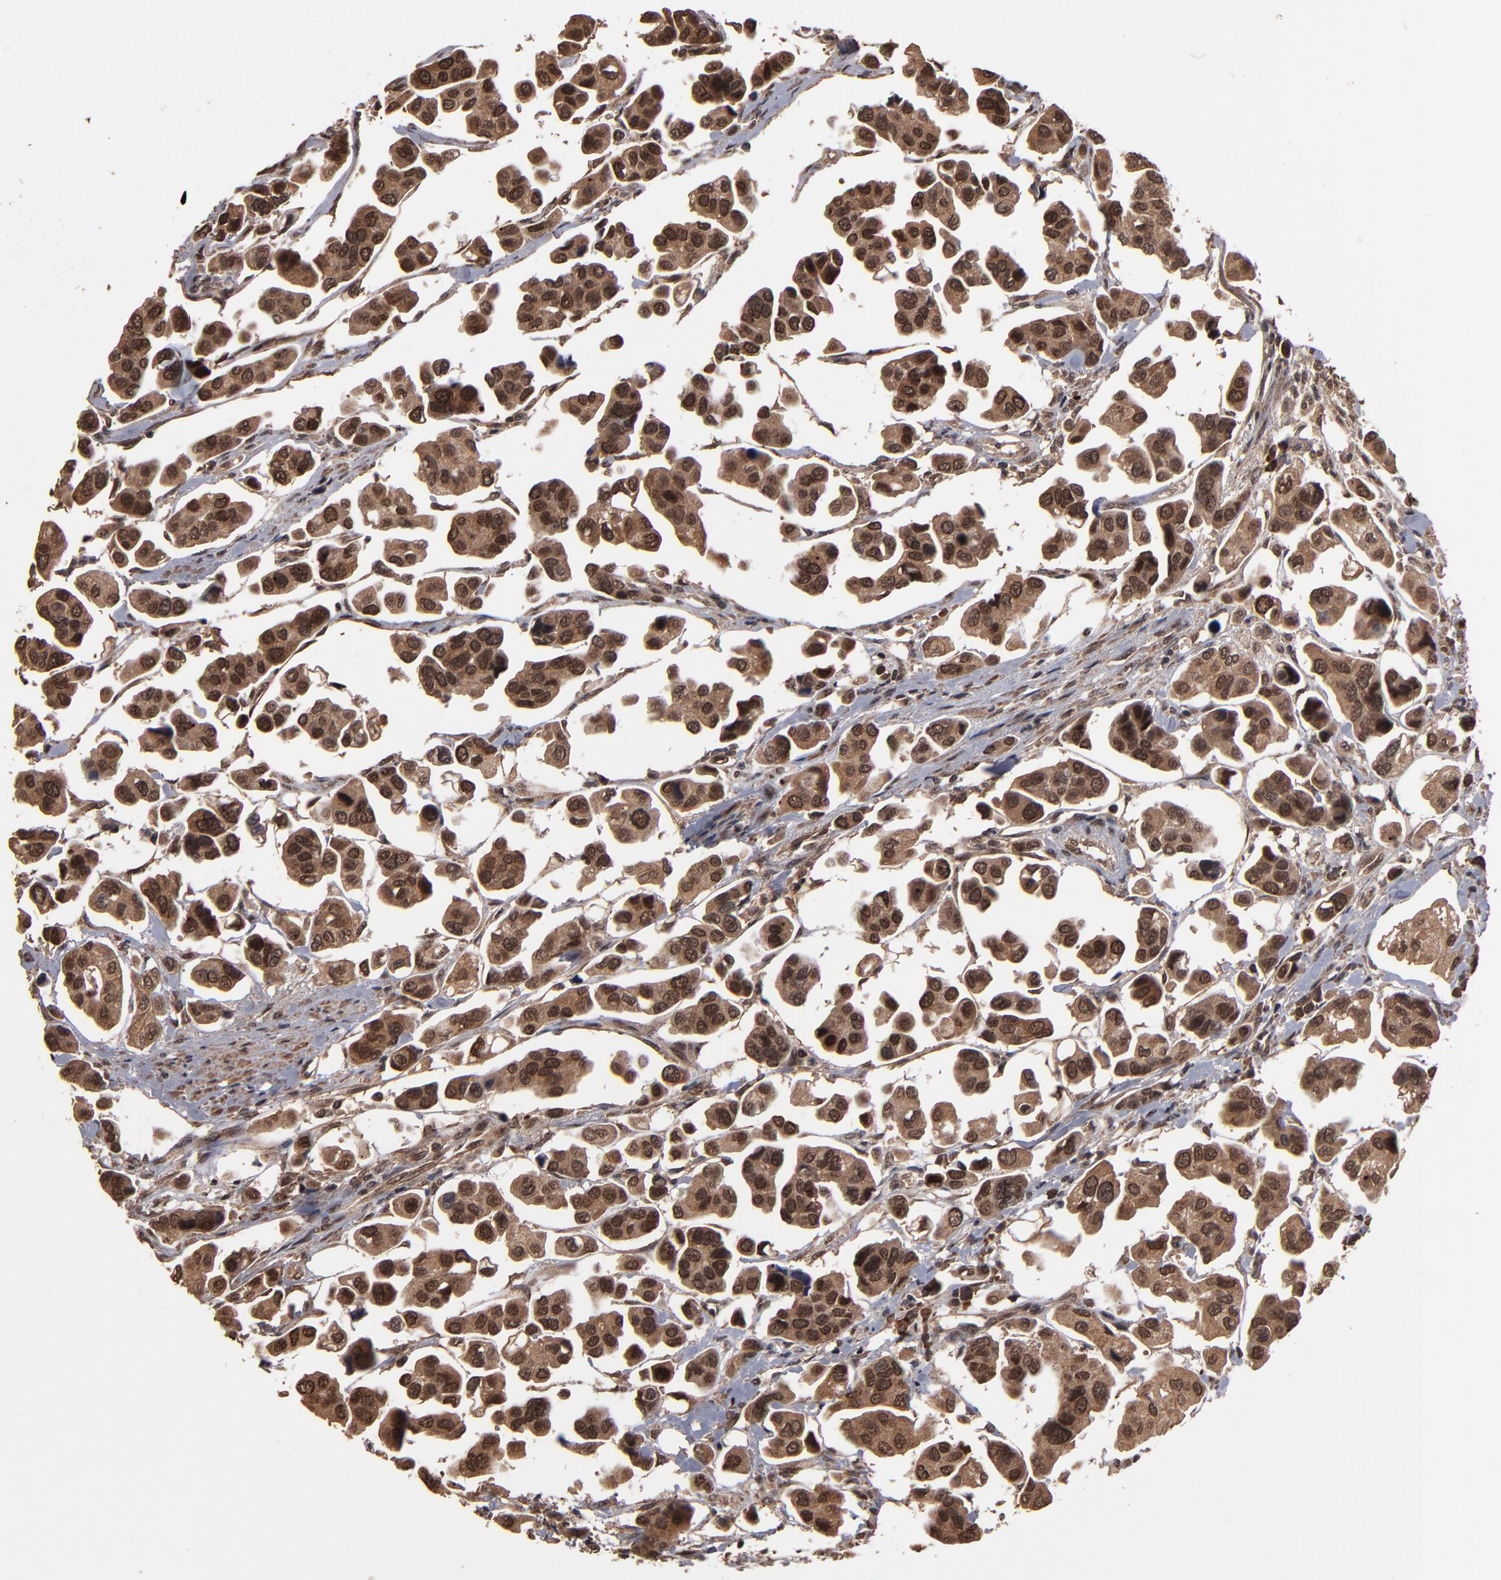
{"staining": {"intensity": "moderate", "quantity": ">75%", "location": "cytoplasmic/membranous,nuclear"}, "tissue": "urothelial cancer", "cell_type": "Tumor cells", "image_type": "cancer", "snomed": [{"axis": "morphology", "description": "Adenocarcinoma, NOS"}, {"axis": "topography", "description": "Urinary bladder"}], "caption": "A high-resolution image shows immunohistochemistry staining of adenocarcinoma, which displays moderate cytoplasmic/membranous and nuclear positivity in about >75% of tumor cells.", "gene": "NXF2B", "patient": {"sex": "male", "age": 61}}